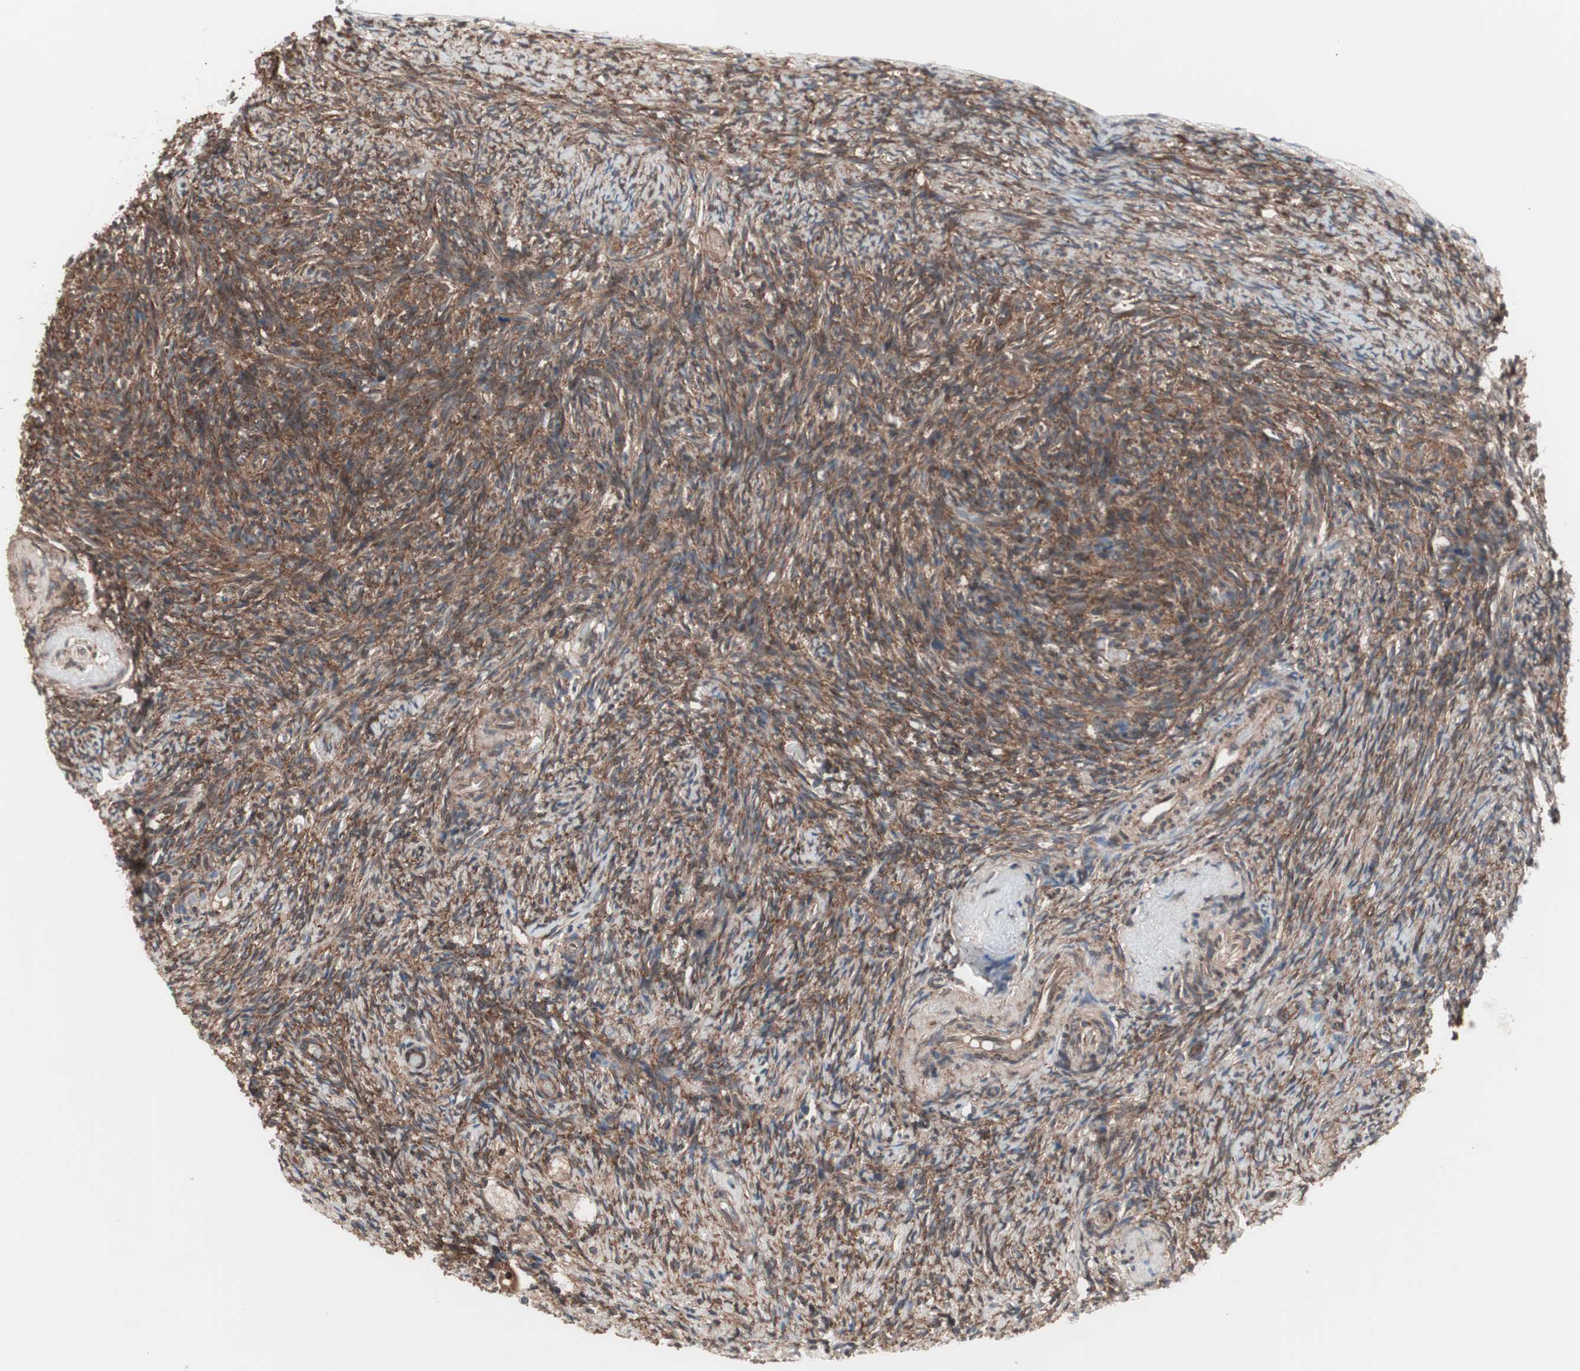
{"staining": {"intensity": "moderate", "quantity": "25%-75%", "location": "cytoplasmic/membranous"}, "tissue": "ovary", "cell_type": "Ovarian stroma cells", "image_type": "normal", "snomed": [{"axis": "morphology", "description": "Normal tissue, NOS"}, {"axis": "topography", "description": "Ovary"}], "caption": "Normal ovary was stained to show a protein in brown. There is medium levels of moderate cytoplasmic/membranous expression in approximately 25%-75% of ovarian stroma cells. (DAB (3,3'-diaminobenzidine) IHC with brightfield microscopy, high magnification).", "gene": "IRS1", "patient": {"sex": "female", "age": 60}}